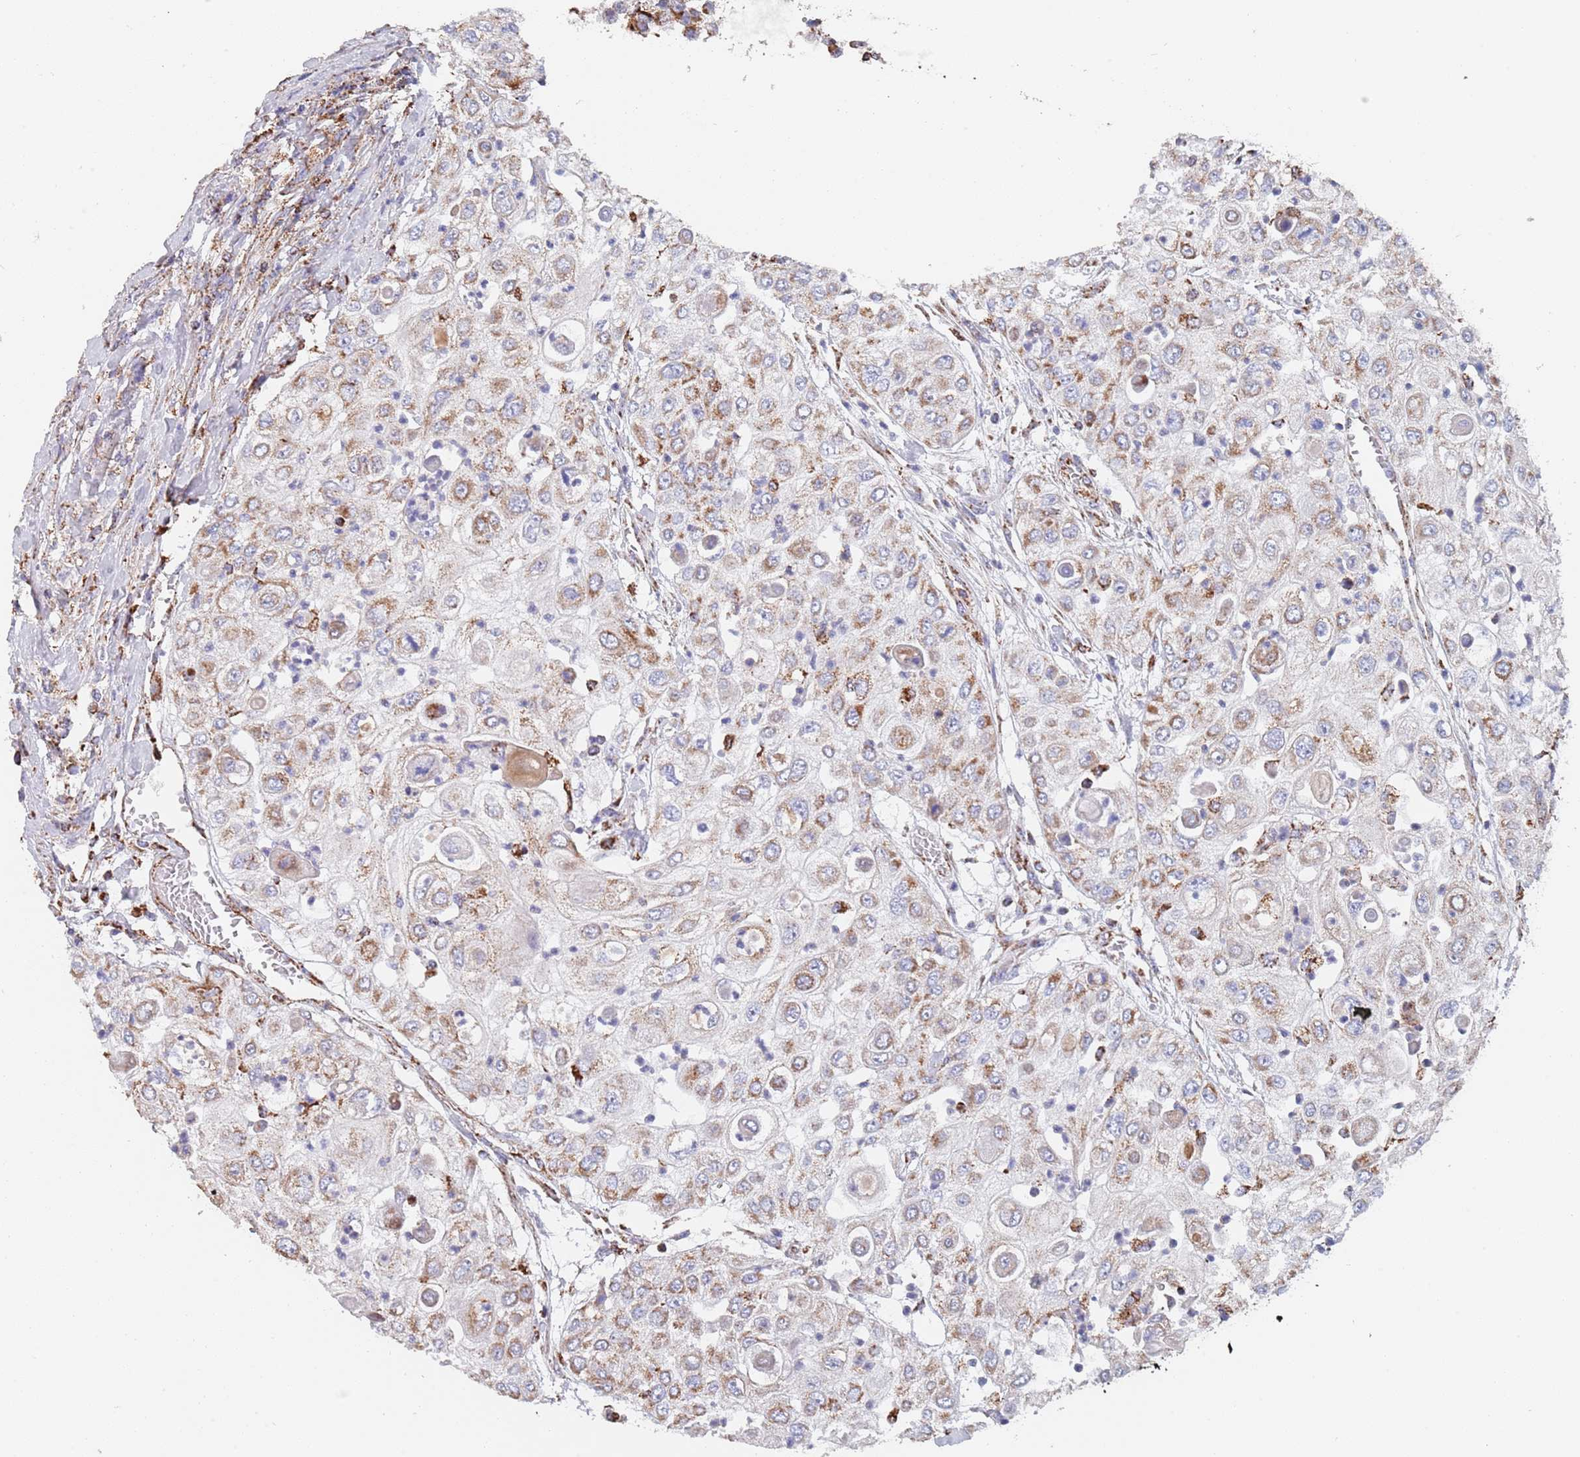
{"staining": {"intensity": "moderate", "quantity": "25%-75%", "location": "cytoplasmic/membranous"}, "tissue": "urothelial cancer", "cell_type": "Tumor cells", "image_type": "cancer", "snomed": [{"axis": "morphology", "description": "Urothelial carcinoma, High grade"}, {"axis": "topography", "description": "Urinary bladder"}], "caption": "Human high-grade urothelial carcinoma stained with a brown dye shows moderate cytoplasmic/membranous positive positivity in about 25%-75% of tumor cells.", "gene": "PGP", "patient": {"sex": "female", "age": 79}}